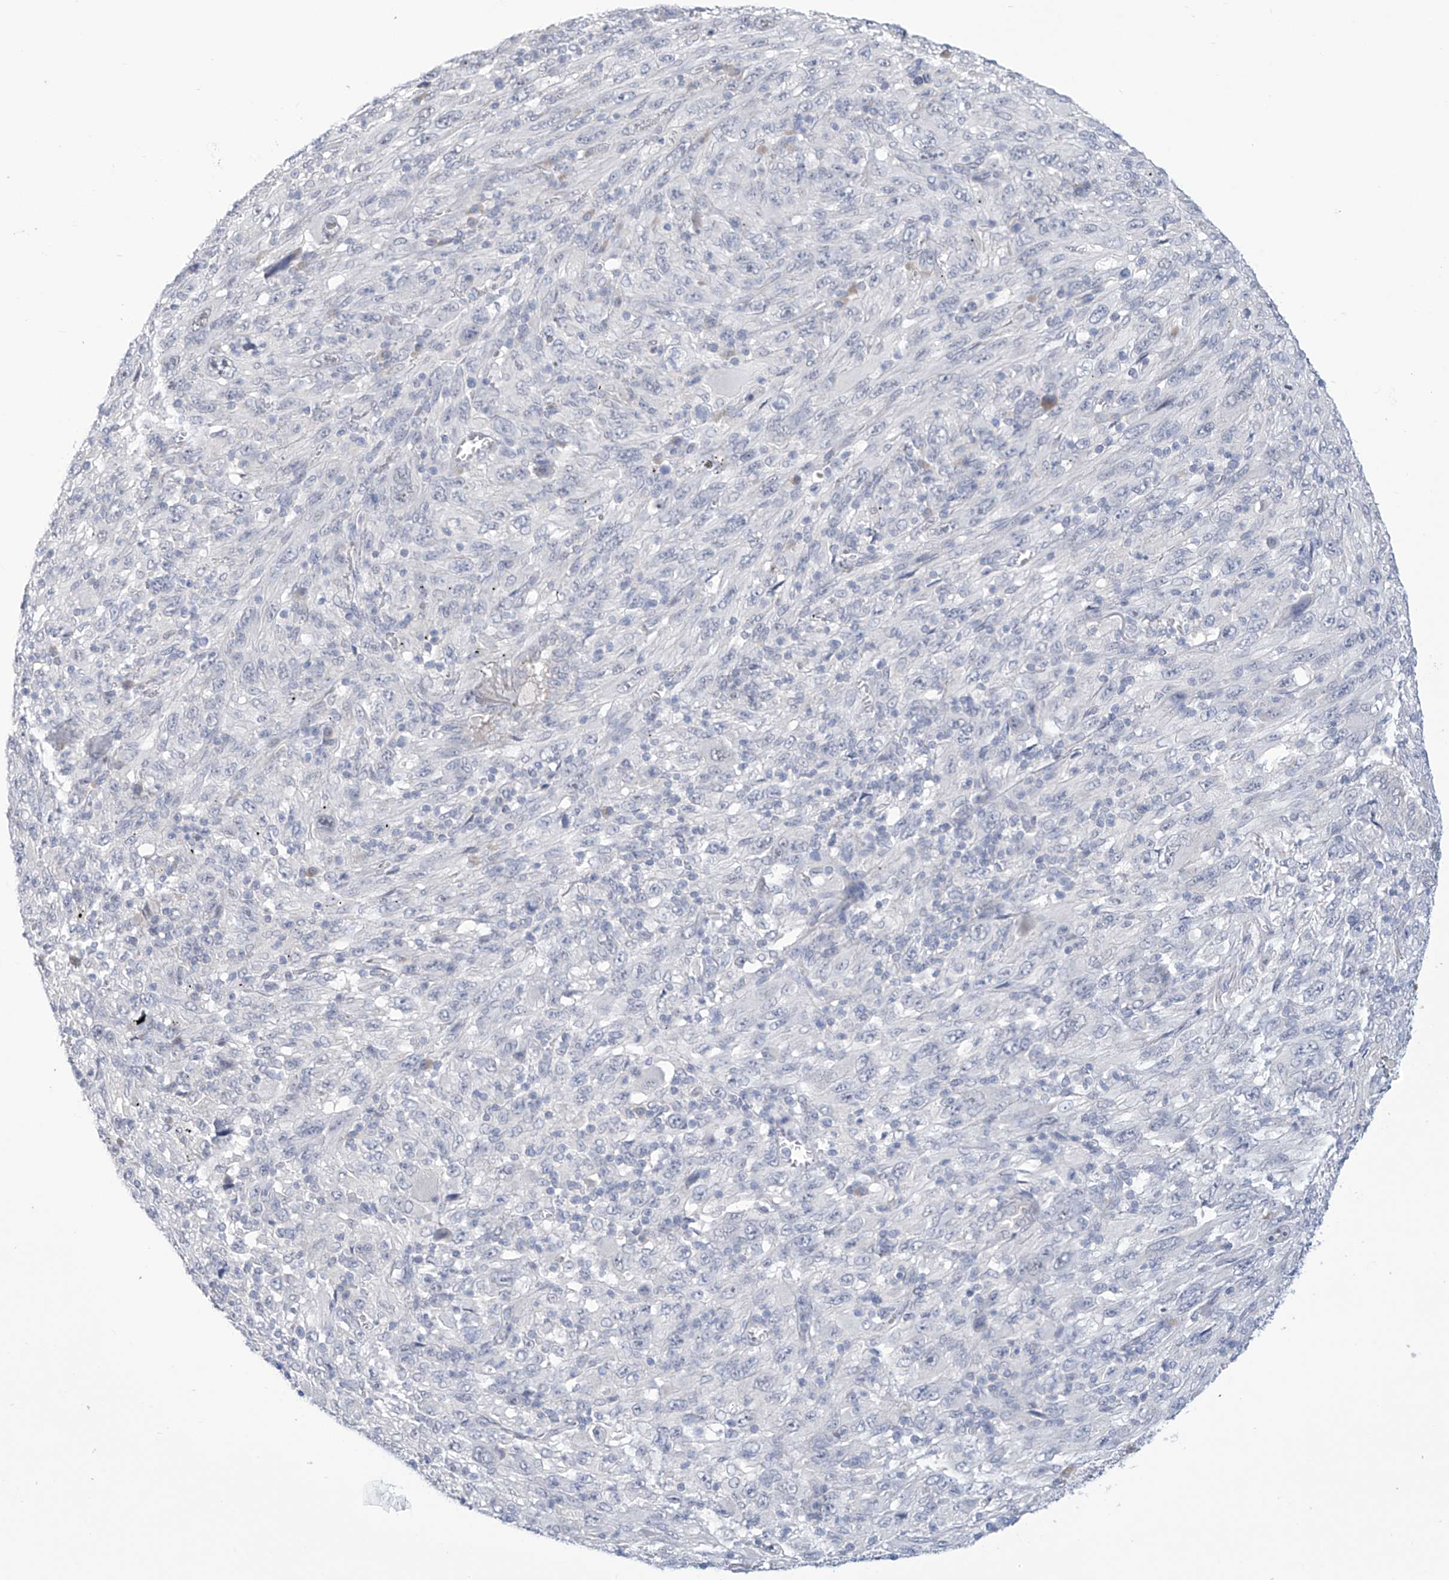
{"staining": {"intensity": "negative", "quantity": "none", "location": "none"}, "tissue": "melanoma", "cell_type": "Tumor cells", "image_type": "cancer", "snomed": [{"axis": "morphology", "description": "Malignant melanoma, Metastatic site"}, {"axis": "topography", "description": "Skin"}], "caption": "Immunohistochemistry (IHC) of human malignant melanoma (metastatic site) demonstrates no positivity in tumor cells. Nuclei are stained in blue.", "gene": "IBA57", "patient": {"sex": "female", "age": 56}}